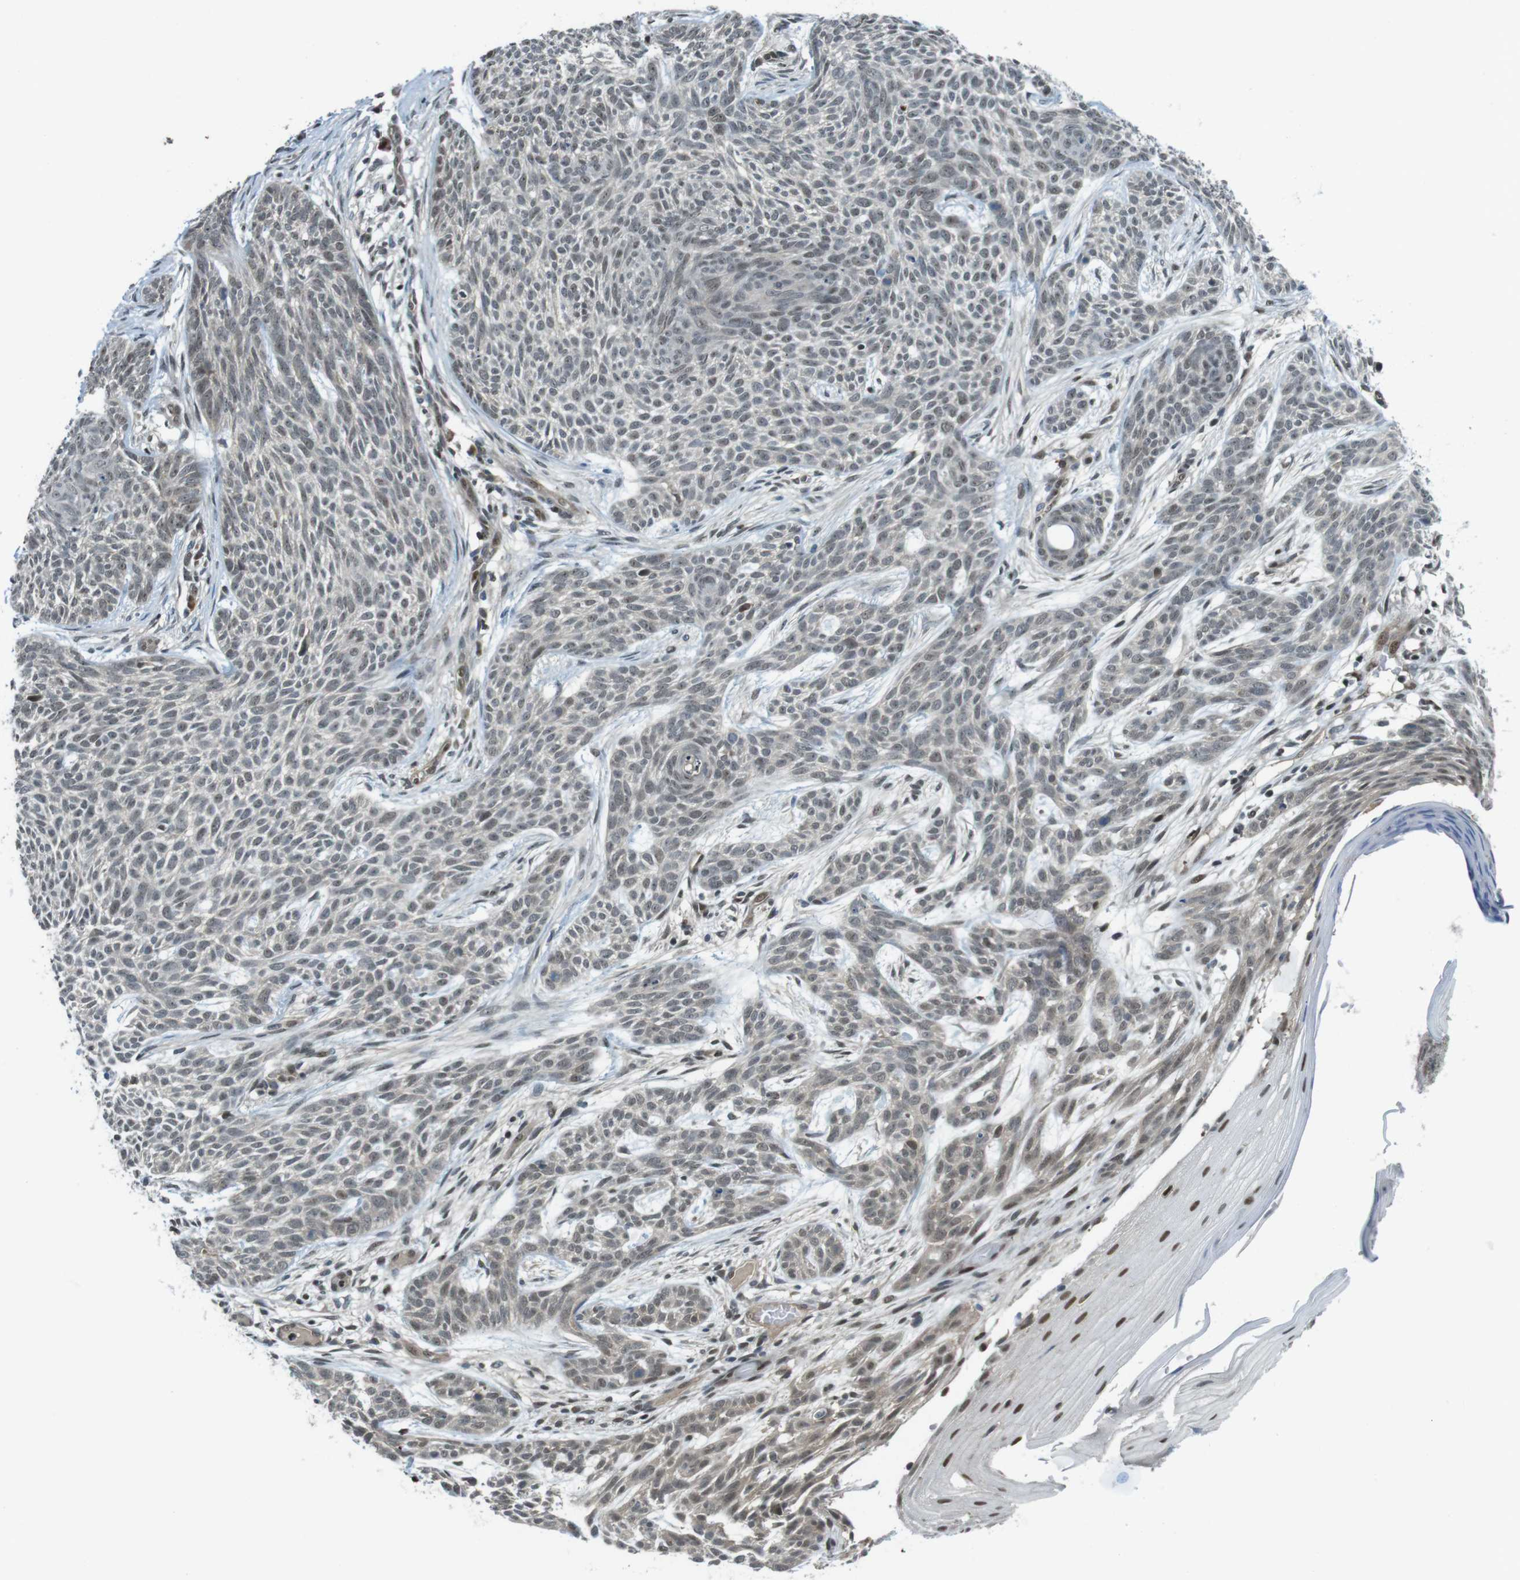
{"staining": {"intensity": "weak", "quantity": "25%-75%", "location": "cytoplasmic/membranous,nuclear"}, "tissue": "skin cancer", "cell_type": "Tumor cells", "image_type": "cancer", "snomed": [{"axis": "morphology", "description": "Basal cell carcinoma"}, {"axis": "topography", "description": "Skin"}], "caption": "This histopathology image shows immunohistochemistry (IHC) staining of skin cancer, with low weak cytoplasmic/membranous and nuclear staining in approximately 25%-75% of tumor cells.", "gene": "MAPKAPK5", "patient": {"sex": "female", "age": 59}}